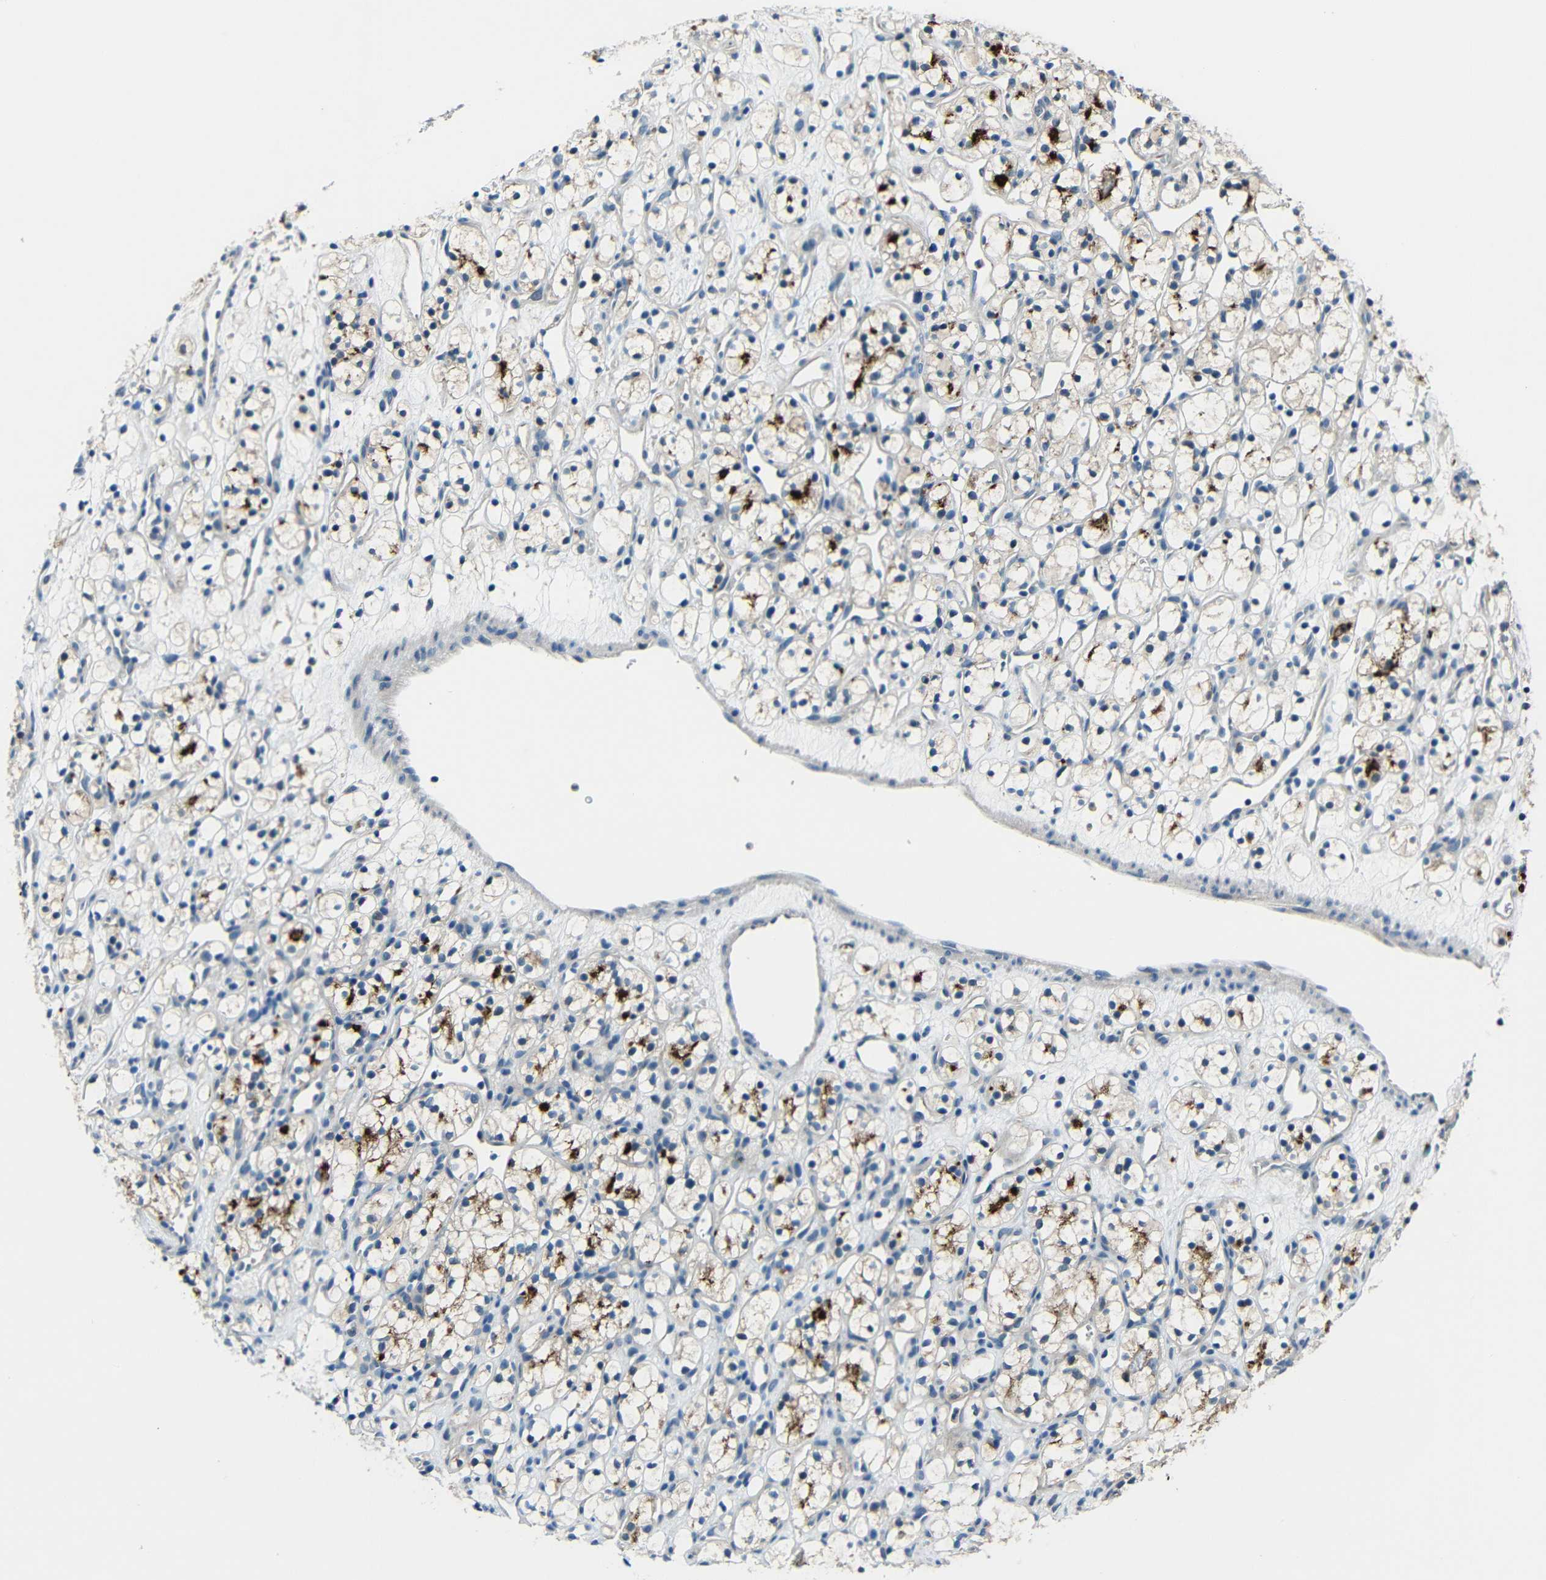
{"staining": {"intensity": "strong", "quantity": "25%-75%", "location": "cytoplasmic/membranous"}, "tissue": "renal cancer", "cell_type": "Tumor cells", "image_type": "cancer", "snomed": [{"axis": "morphology", "description": "Adenocarcinoma, NOS"}, {"axis": "topography", "description": "Kidney"}], "caption": "Strong cytoplasmic/membranous positivity for a protein is appreciated in approximately 25%-75% of tumor cells of renal cancer (adenocarcinoma) using IHC.", "gene": "ANKRD22", "patient": {"sex": "female", "age": 60}}